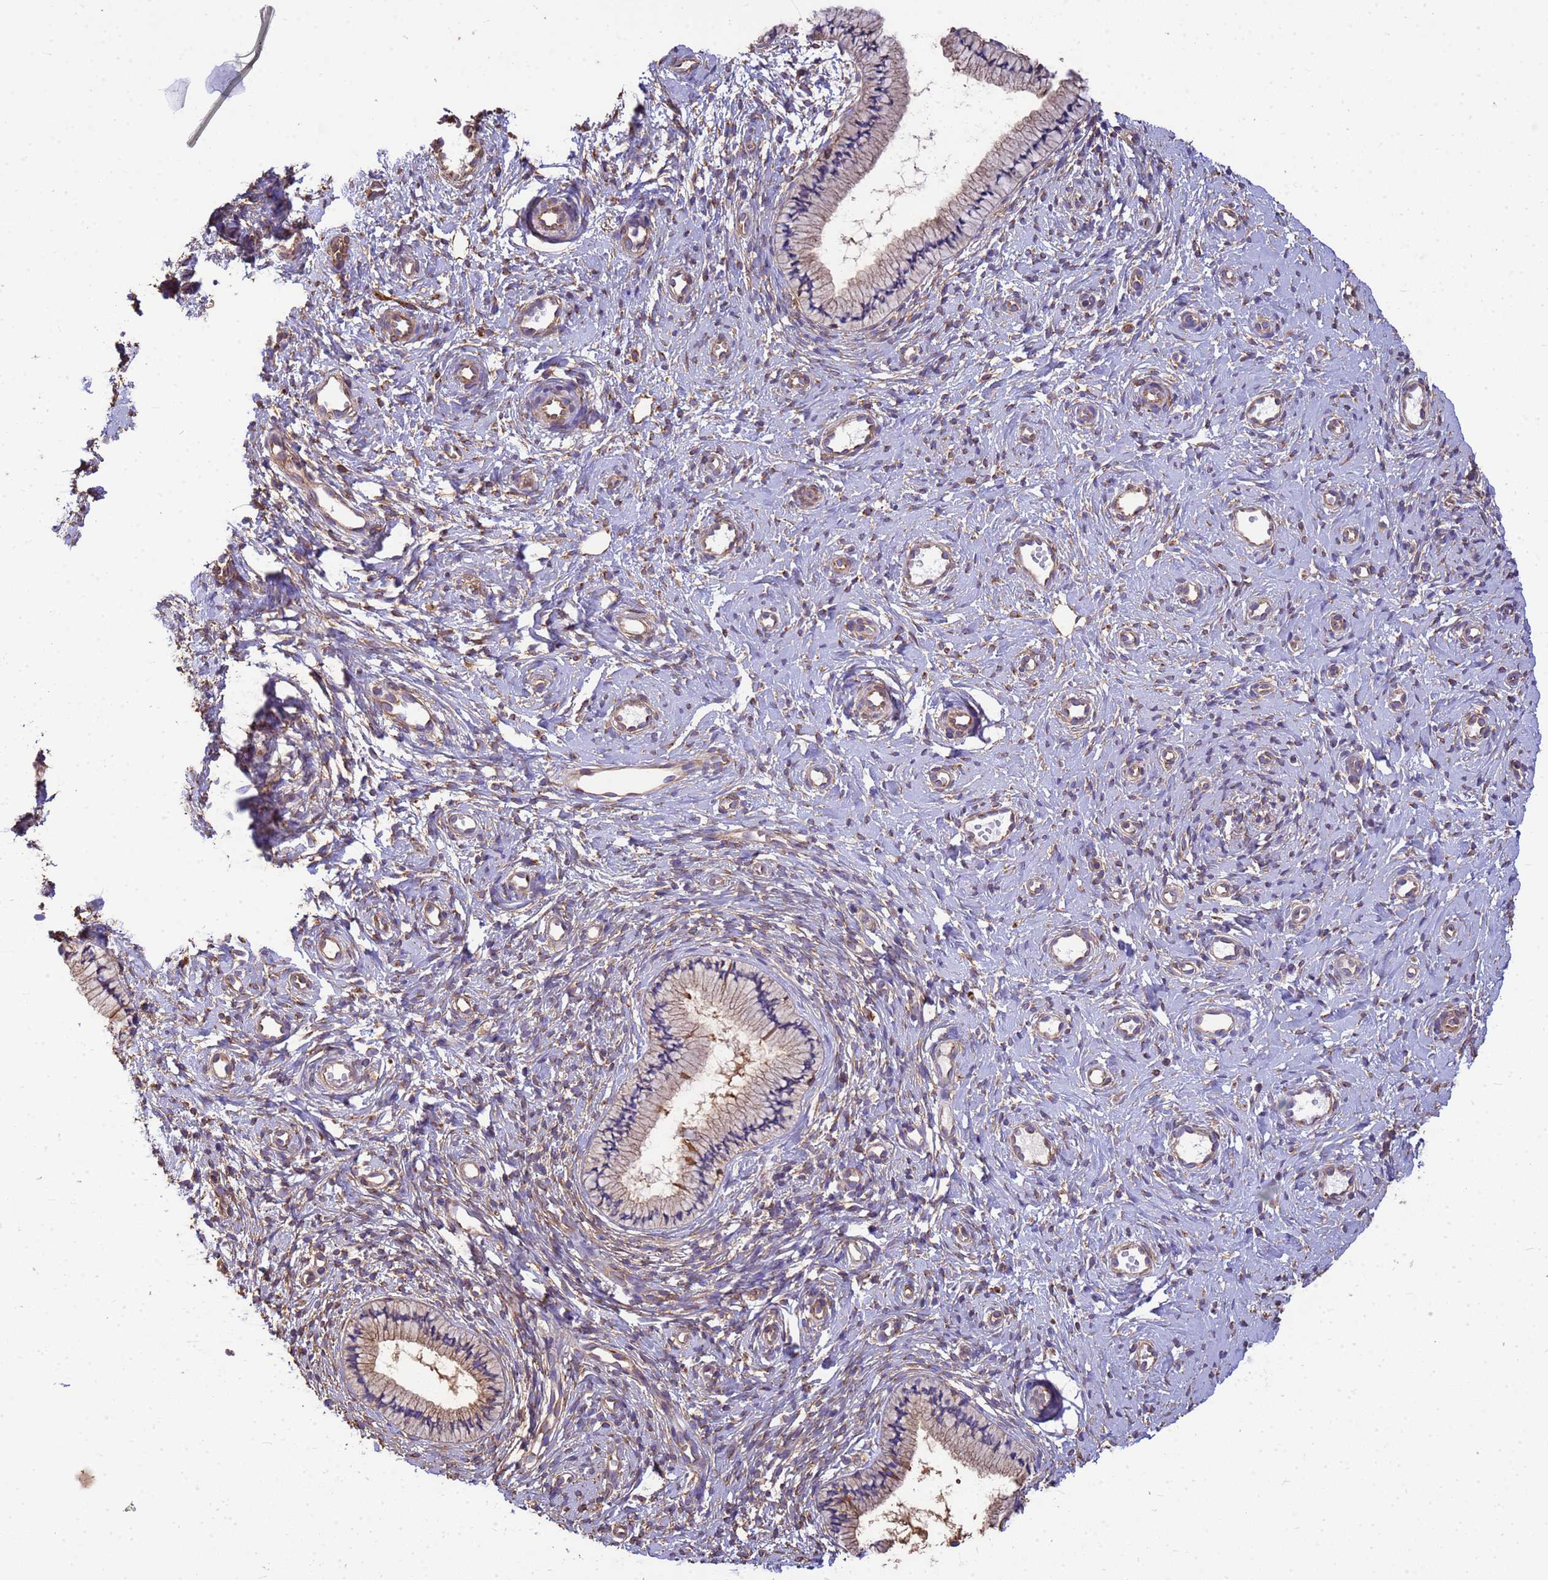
{"staining": {"intensity": "weak", "quantity": "25%-75%", "location": "cytoplasmic/membranous"}, "tissue": "cervix", "cell_type": "Glandular cells", "image_type": "normal", "snomed": [{"axis": "morphology", "description": "Normal tissue, NOS"}, {"axis": "topography", "description": "Cervix"}], "caption": "Immunohistochemical staining of benign cervix demonstrates 25%-75% levels of weak cytoplasmic/membranous protein expression in about 25%-75% of glandular cells.", "gene": "ENSG00000198211", "patient": {"sex": "female", "age": 57}}